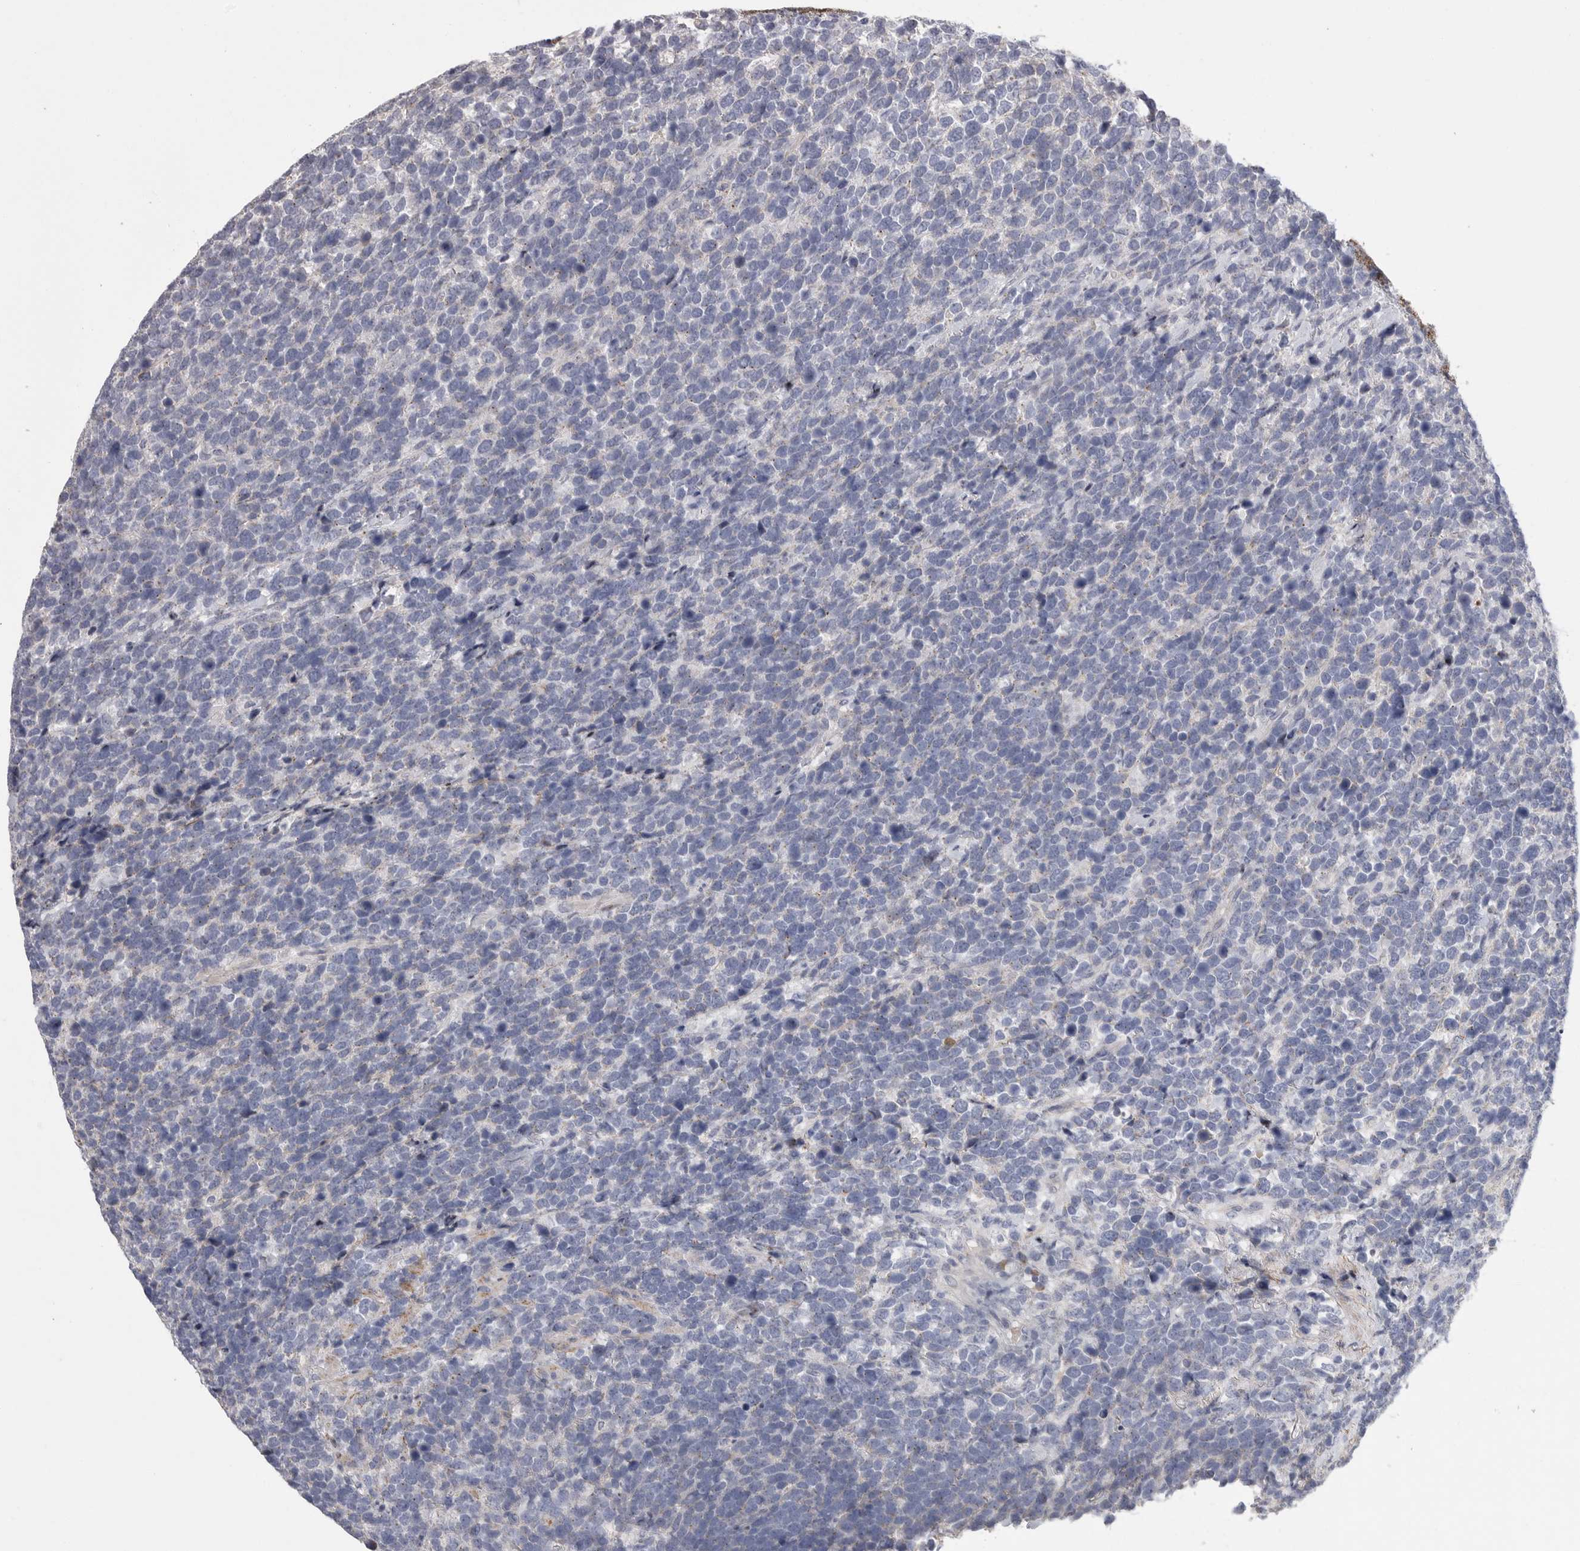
{"staining": {"intensity": "negative", "quantity": "none", "location": "none"}, "tissue": "urothelial cancer", "cell_type": "Tumor cells", "image_type": "cancer", "snomed": [{"axis": "morphology", "description": "Urothelial carcinoma, High grade"}, {"axis": "topography", "description": "Urinary bladder"}], "caption": "Immunohistochemical staining of human urothelial cancer shows no significant staining in tumor cells.", "gene": "SDC3", "patient": {"sex": "female", "age": 82}}